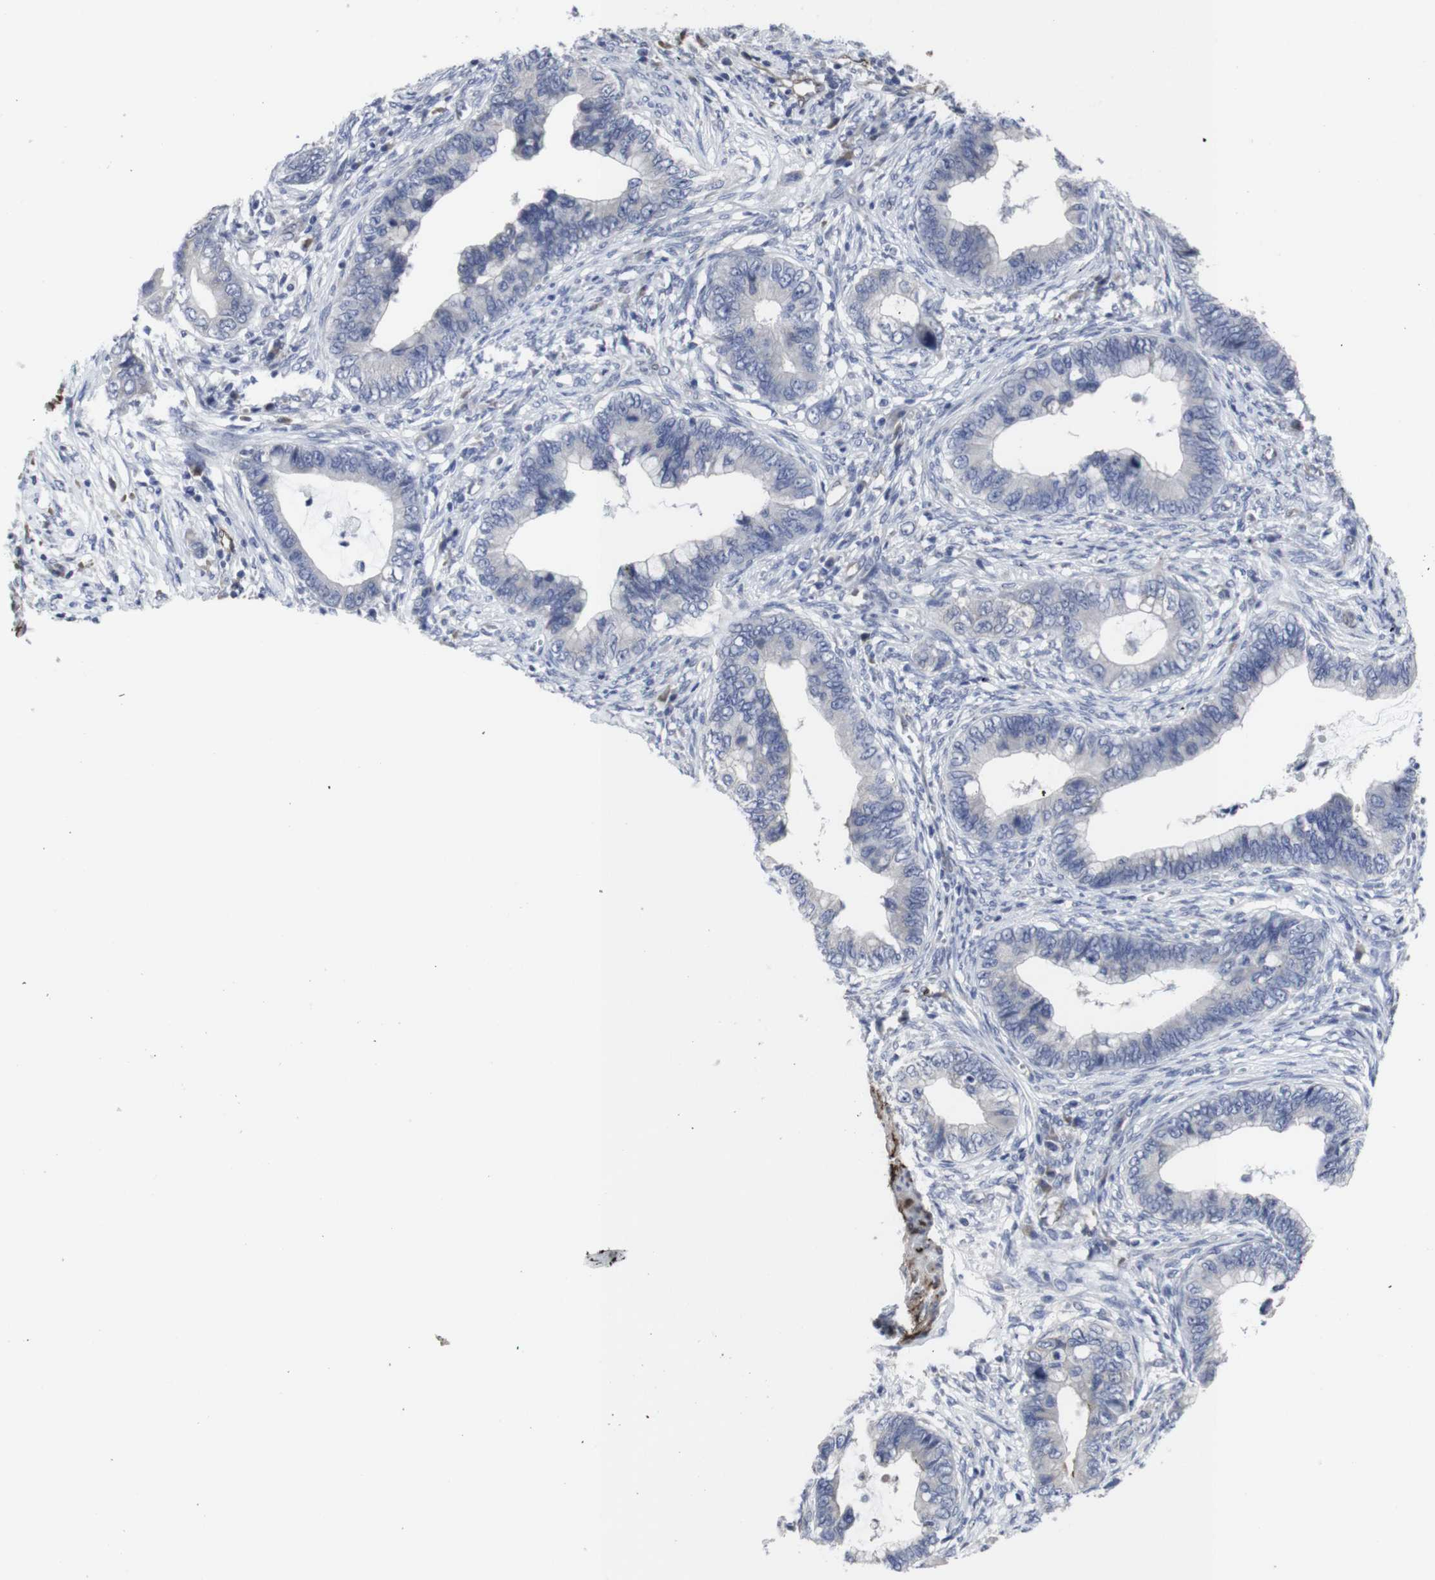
{"staining": {"intensity": "negative", "quantity": "none", "location": "none"}, "tissue": "cervical cancer", "cell_type": "Tumor cells", "image_type": "cancer", "snomed": [{"axis": "morphology", "description": "Adenocarcinoma, NOS"}, {"axis": "topography", "description": "Cervix"}], "caption": "Immunohistochemistry image of neoplastic tissue: human adenocarcinoma (cervical) stained with DAB reveals no significant protein expression in tumor cells.", "gene": "SNCG", "patient": {"sex": "female", "age": 44}}